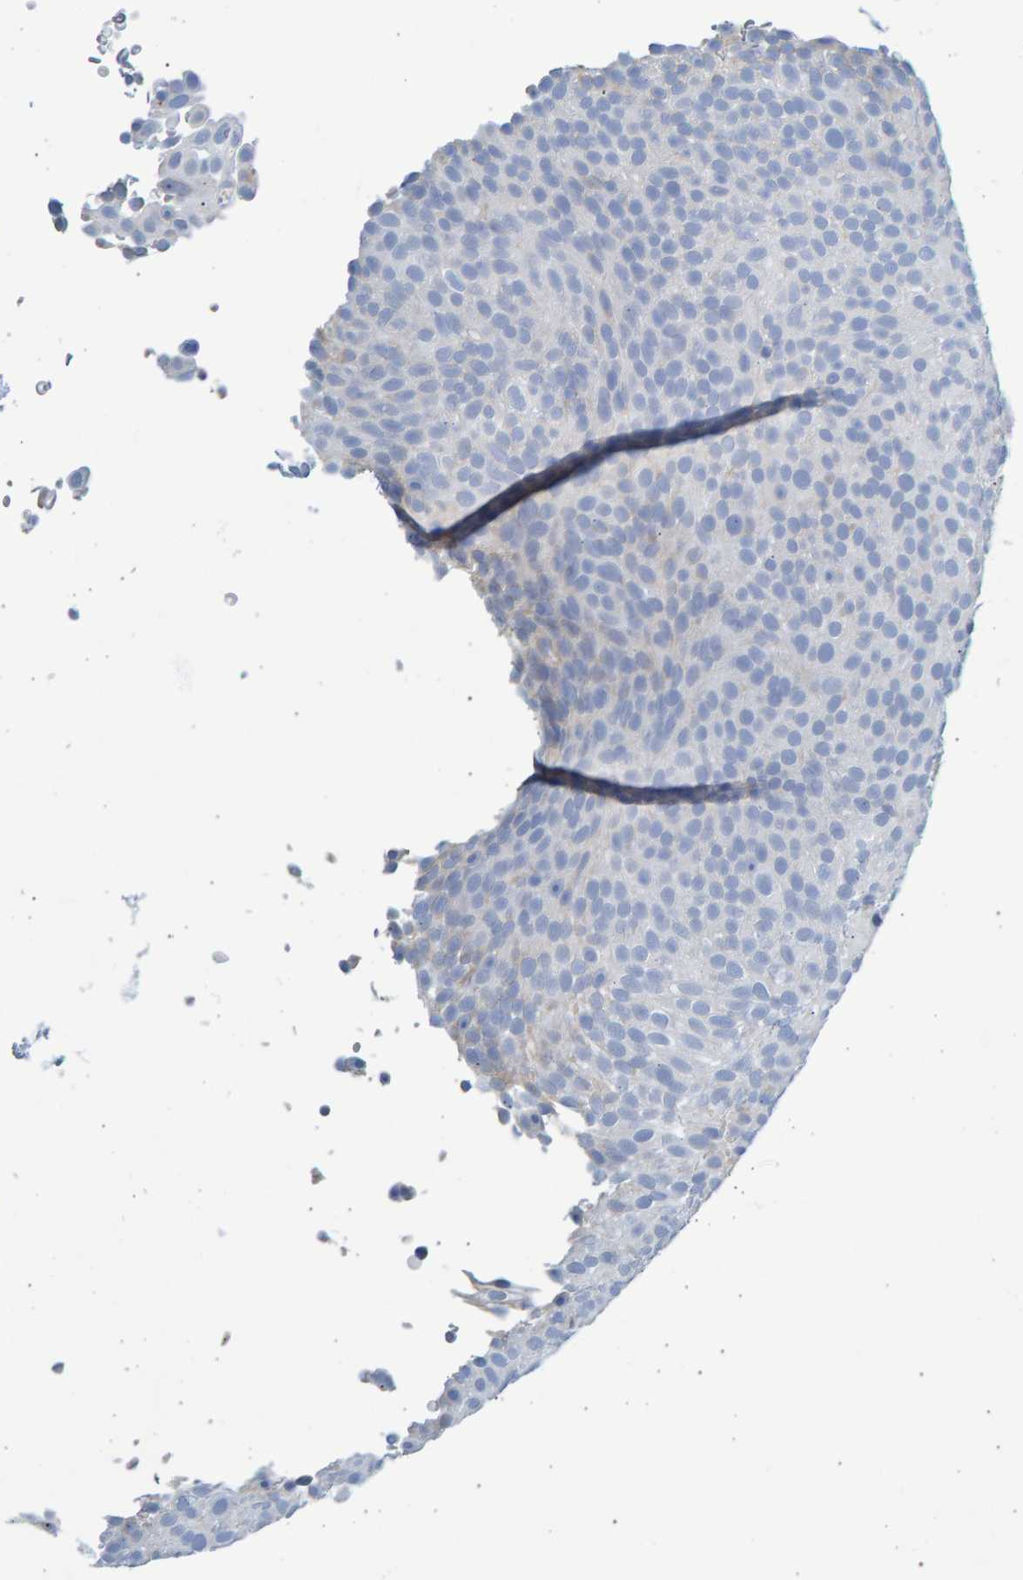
{"staining": {"intensity": "negative", "quantity": "none", "location": "none"}, "tissue": "urothelial cancer", "cell_type": "Tumor cells", "image_type": "cancer", "snomed": [{"axis": "morphology", "description": "Urothelial carcinoma, Low grade"}, {"axis": "topography", "description": "Urinary bladder"}], "caption": "A micrograph of urothelial carcinoma (low-grade) stained for a protein reveals no brown staining in tumor cells. (Immunohistochemistry, brightfield microscopy, high magnification).", "gene": "SLC34A3", "patient": {"sex": "male", "age": 78}}